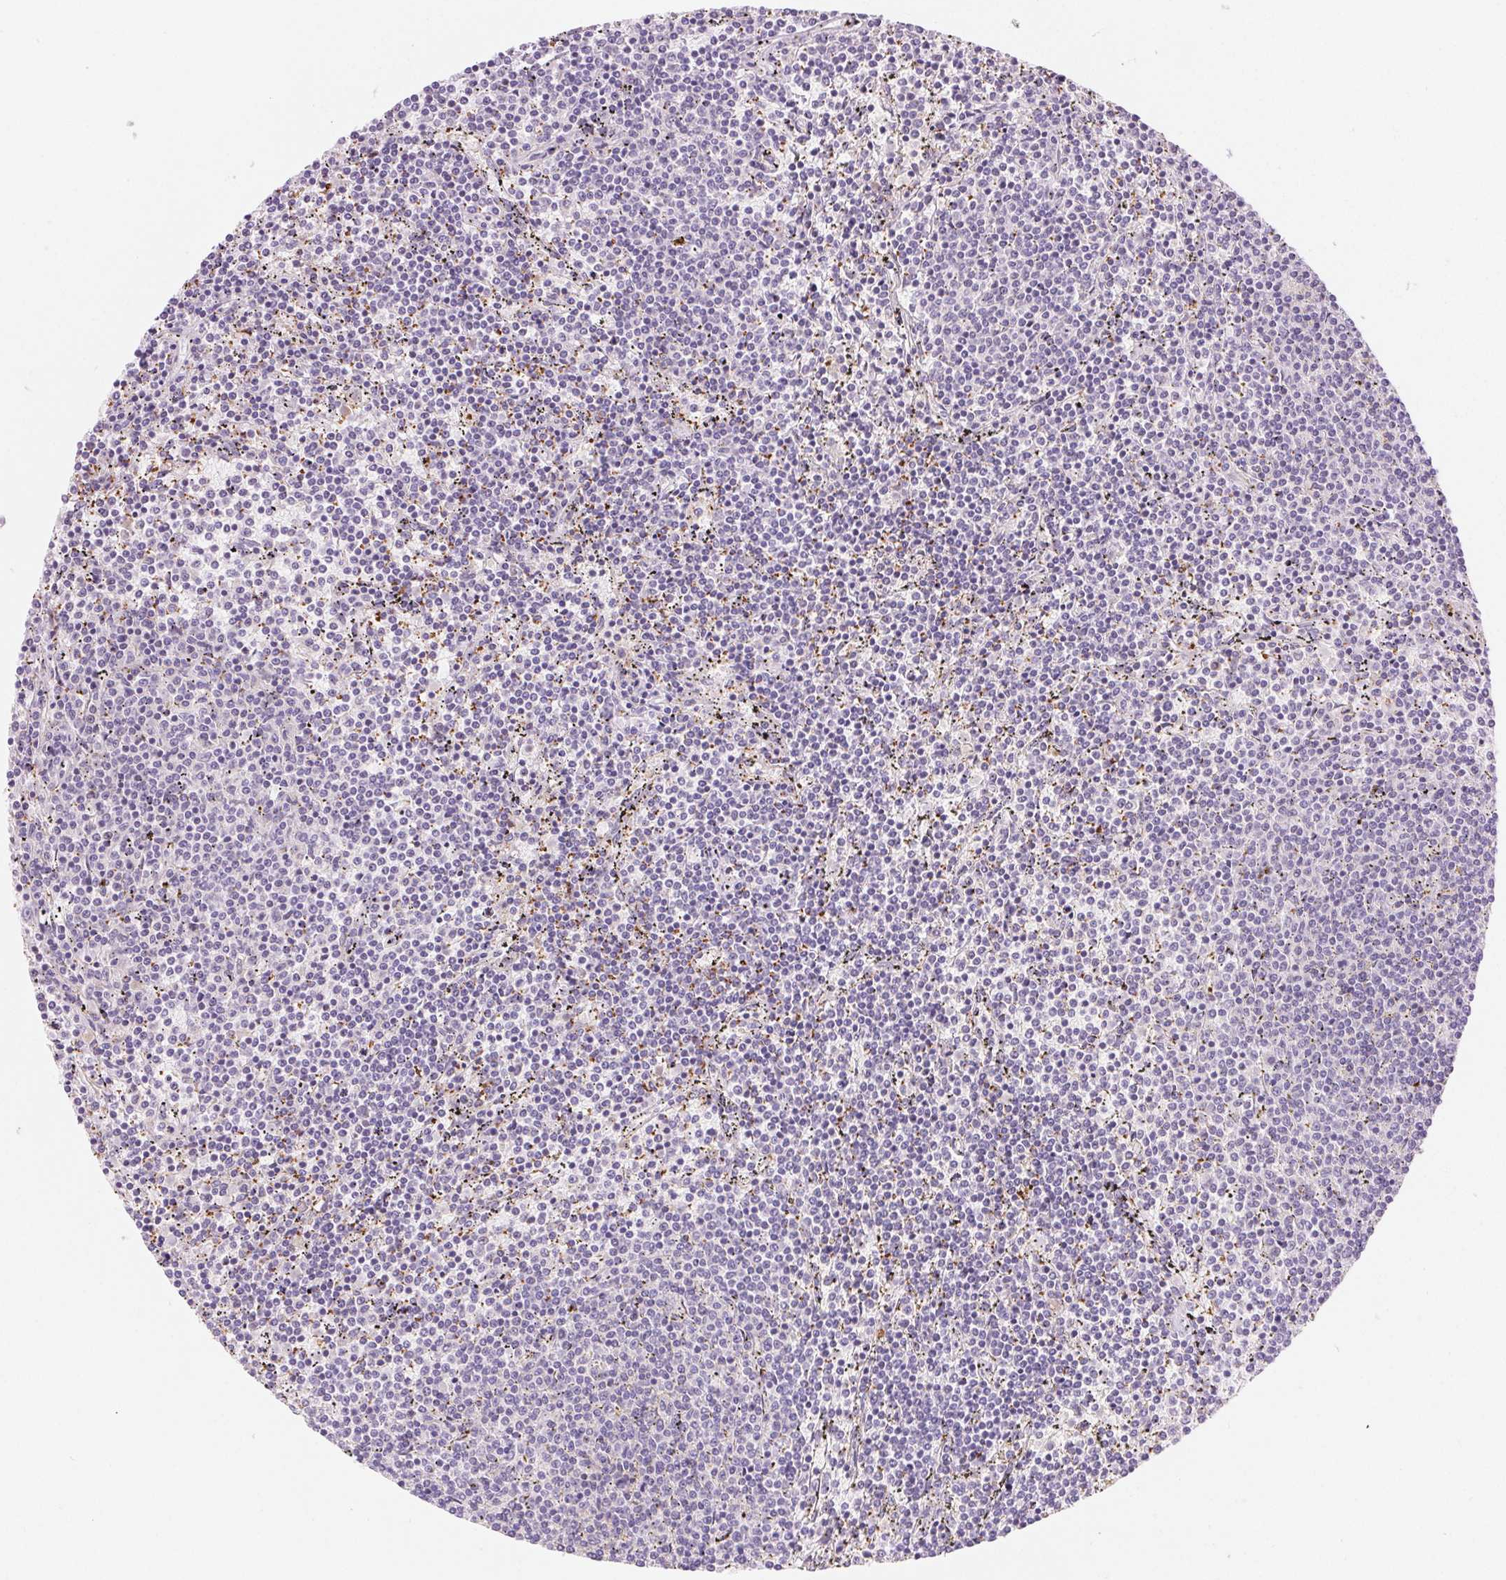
{"staining": {"intensity": "negative", "quantity": "none", "location": "none"}, "tissue": "lymphoma", "cell_type": "Tumor cells", "image_type": "cancer", "snomed": [{"axis": "morphology", "description": "Malignant lymphoma, non-Hodgkin's type, Low grade"}, {"axis": "topography", "description": "Spleen"}], "caption": "Human low-grade malignant lymphoma, non-Hodgkin's type stained for a protein using immunohistochemistry demonstrates no positivity in tumor cells.", "gene": "FGA", "patient": {"sex": "female", "age": 50}}